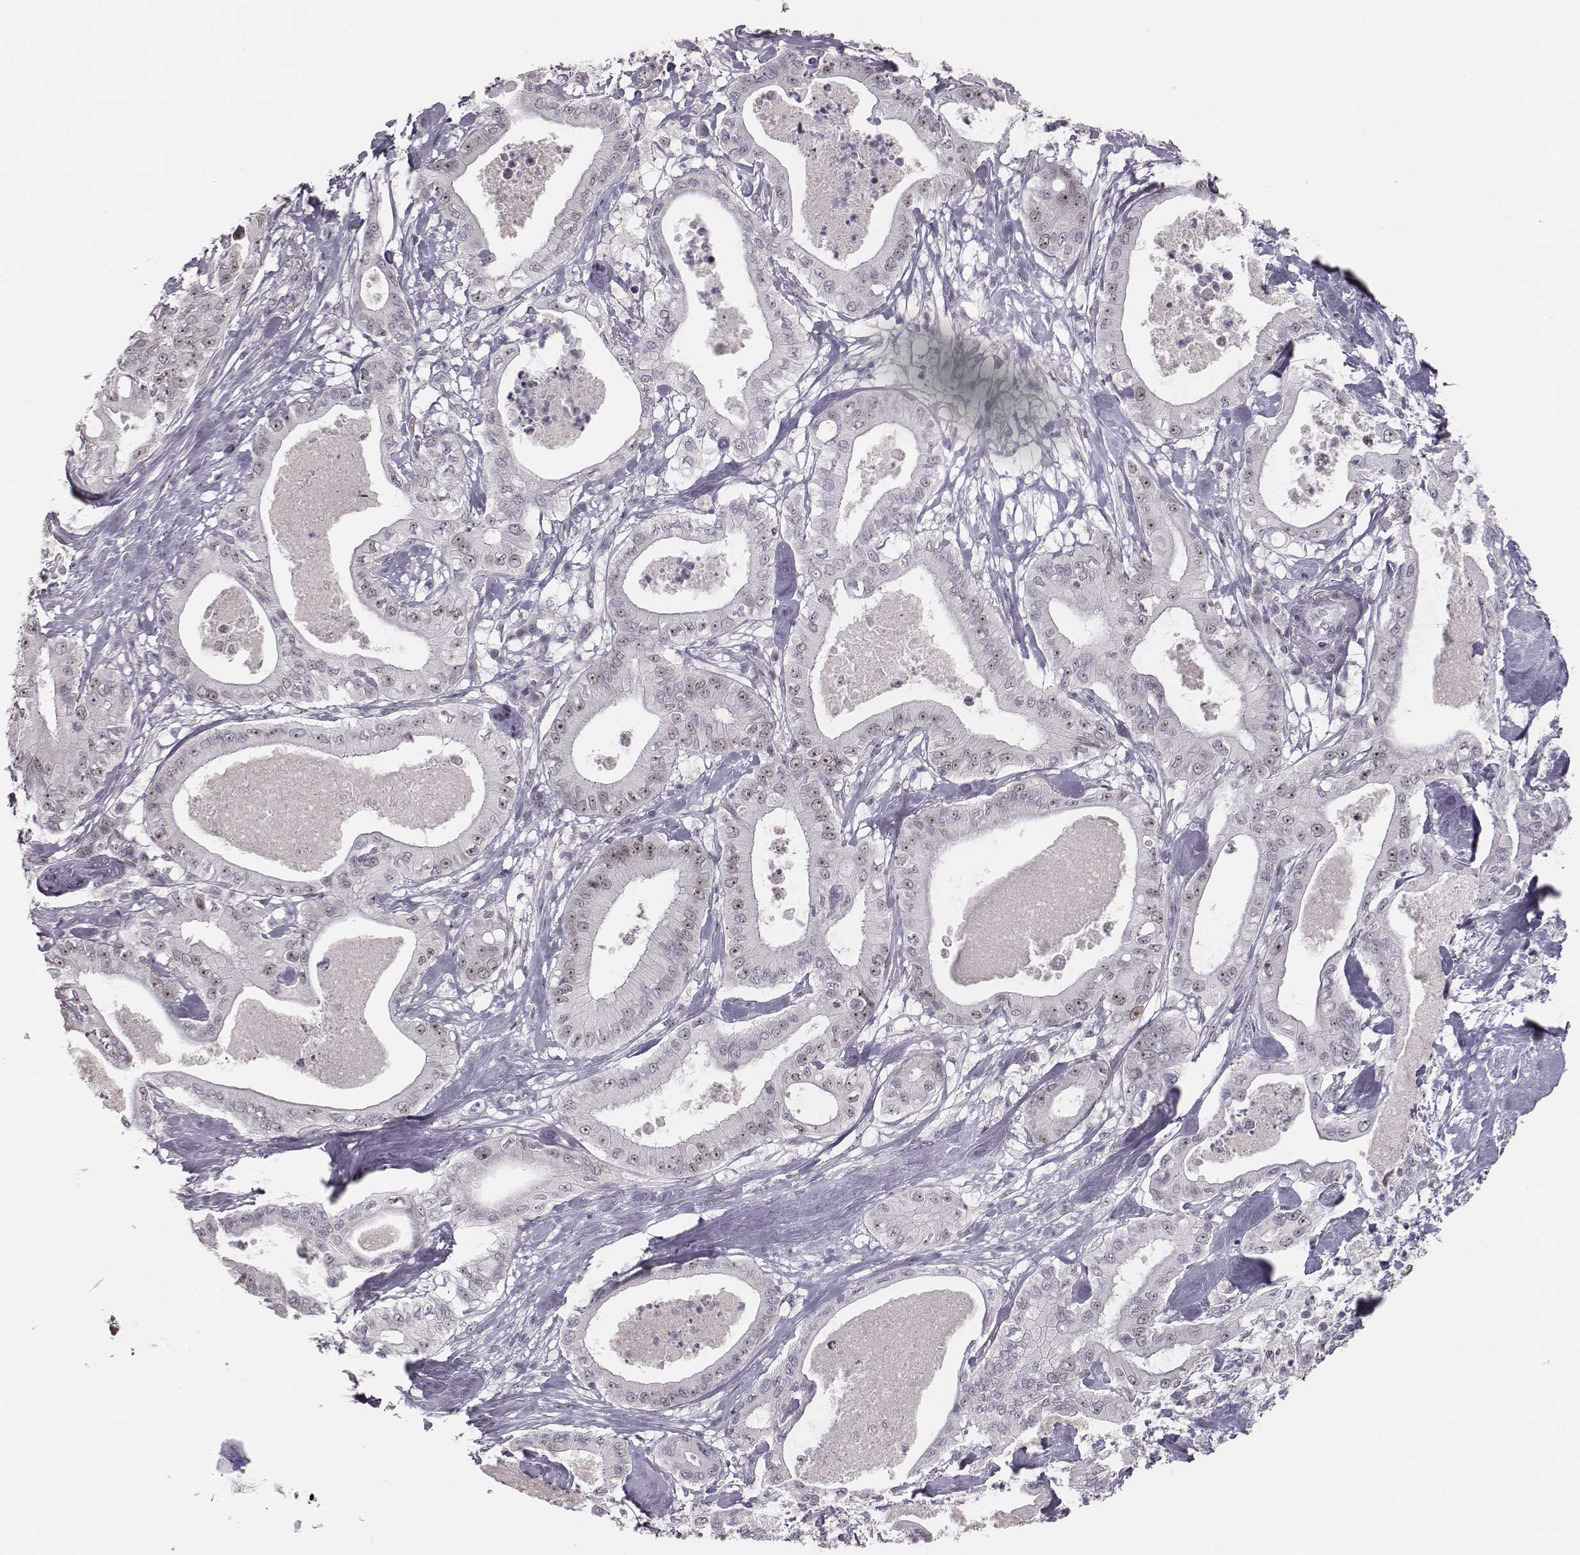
{"staining": {"intensity": "moderate", "quantity": "<25%", "location": "nuclear"}, "tissue": "pancreatic cancer", "cell_type": "Tumor cells", "image_type": "cancer", "snomed": [{"axis": "morphology", "description": "Adenocarcinoma, NOS"}, {"axis": "topography", "description": "Pancreas"}], "caption": "Protein staining displays moderate nuclear positivity in about <25% of tumor cells in pancreatic adenocarcinoma.", "gene": "NIFK", "patient": {"sex": "male", "age": 71}}